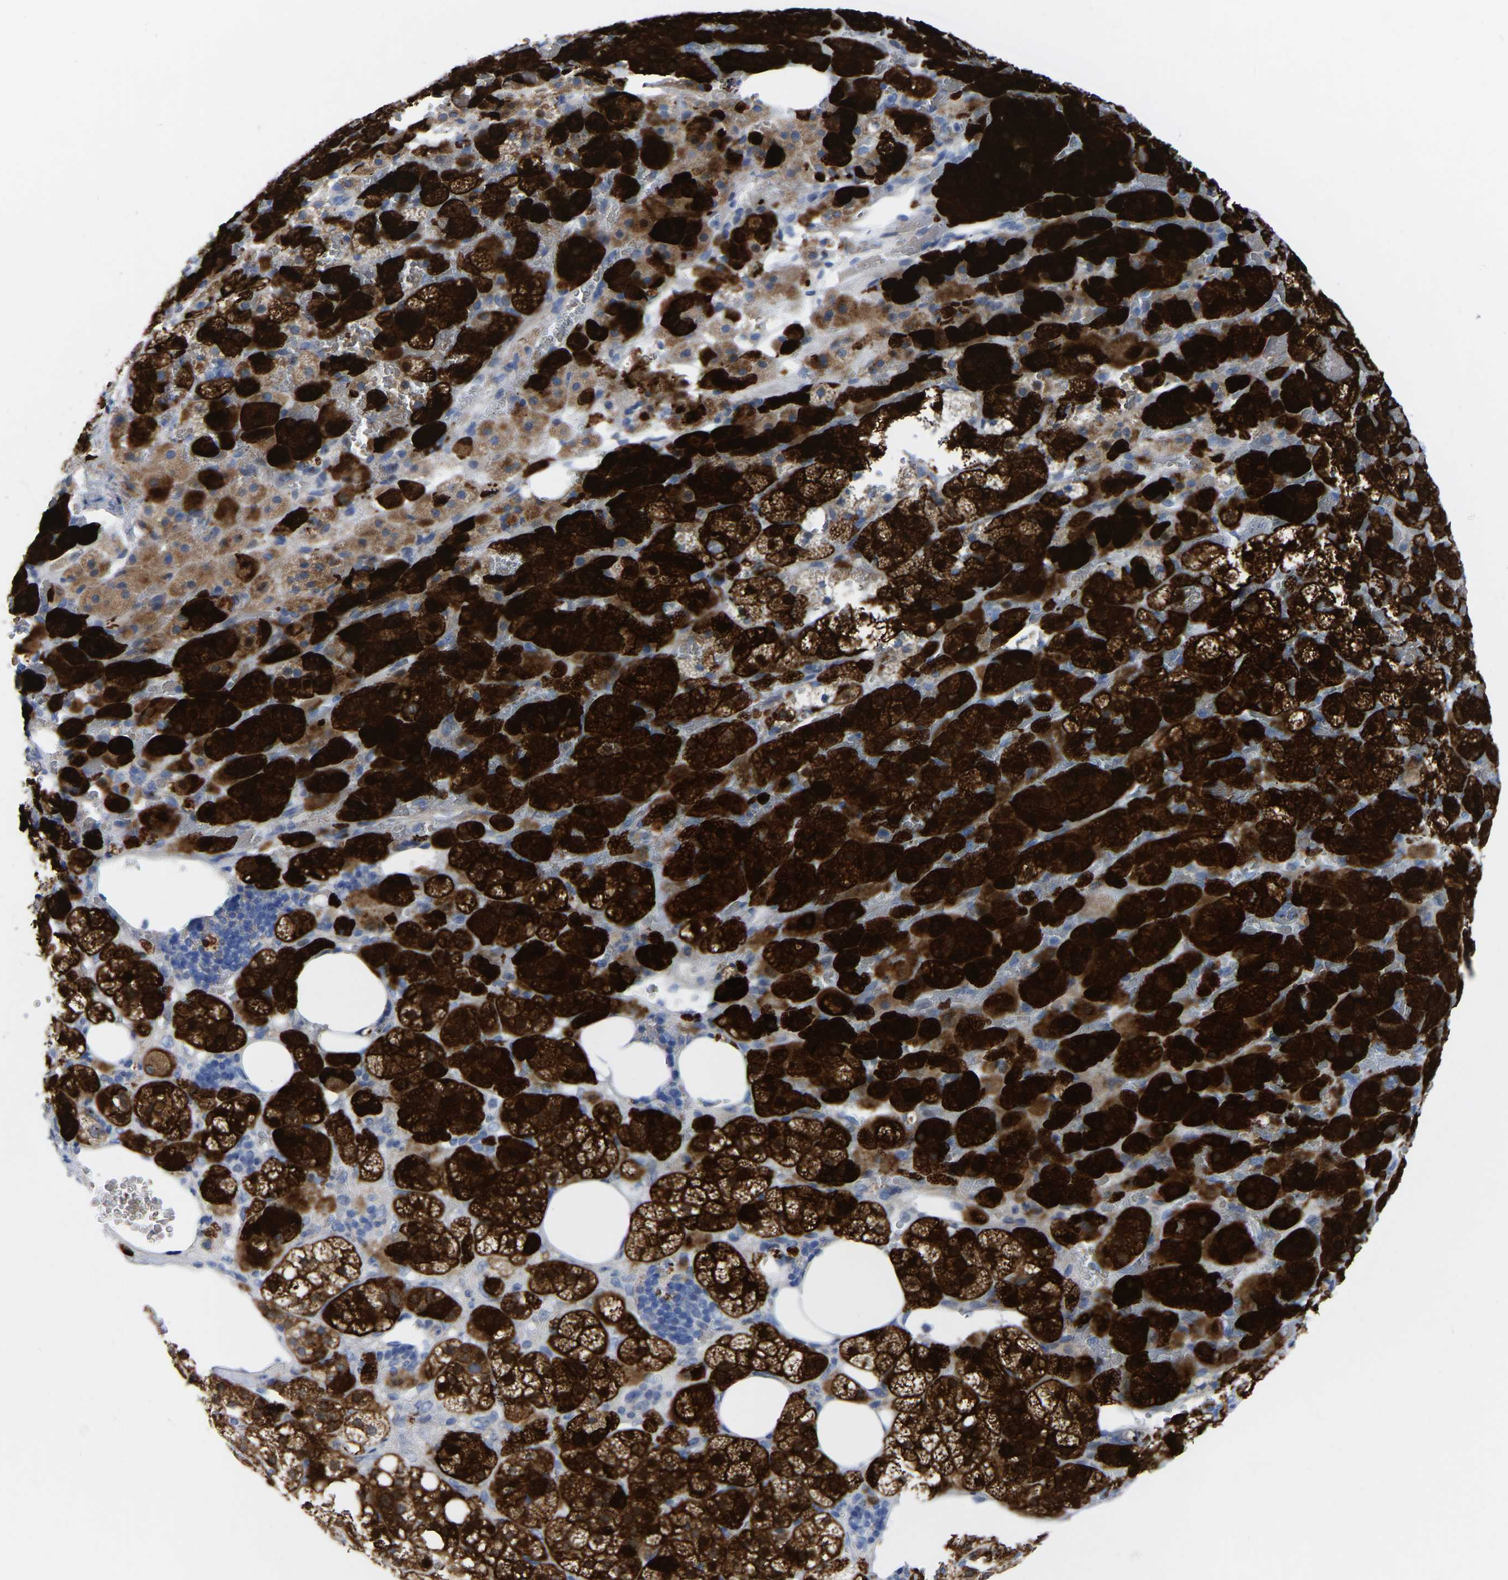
{"staining": {"intensity": "strong", "quantity": ">75%", "location": "cytoplasmic/membranous"}, "tissue": "adrenal gland", "cell_type": "Glandular cells", "image_type": "normal", "snomed": [{"axis": "morphology", "description": "Normal tissue, NOS"}, {"axis": "topography", "description": "Adrenal gland"}], "caption": "Approximately >75% of glandular cells in benign human adrenal gland display strong cytoplasmic/membranous protein positivity as visualized by brown immunohistochemical staining.", "gene": "GDF3", "patient": {"sex": "female", "age": 59}}